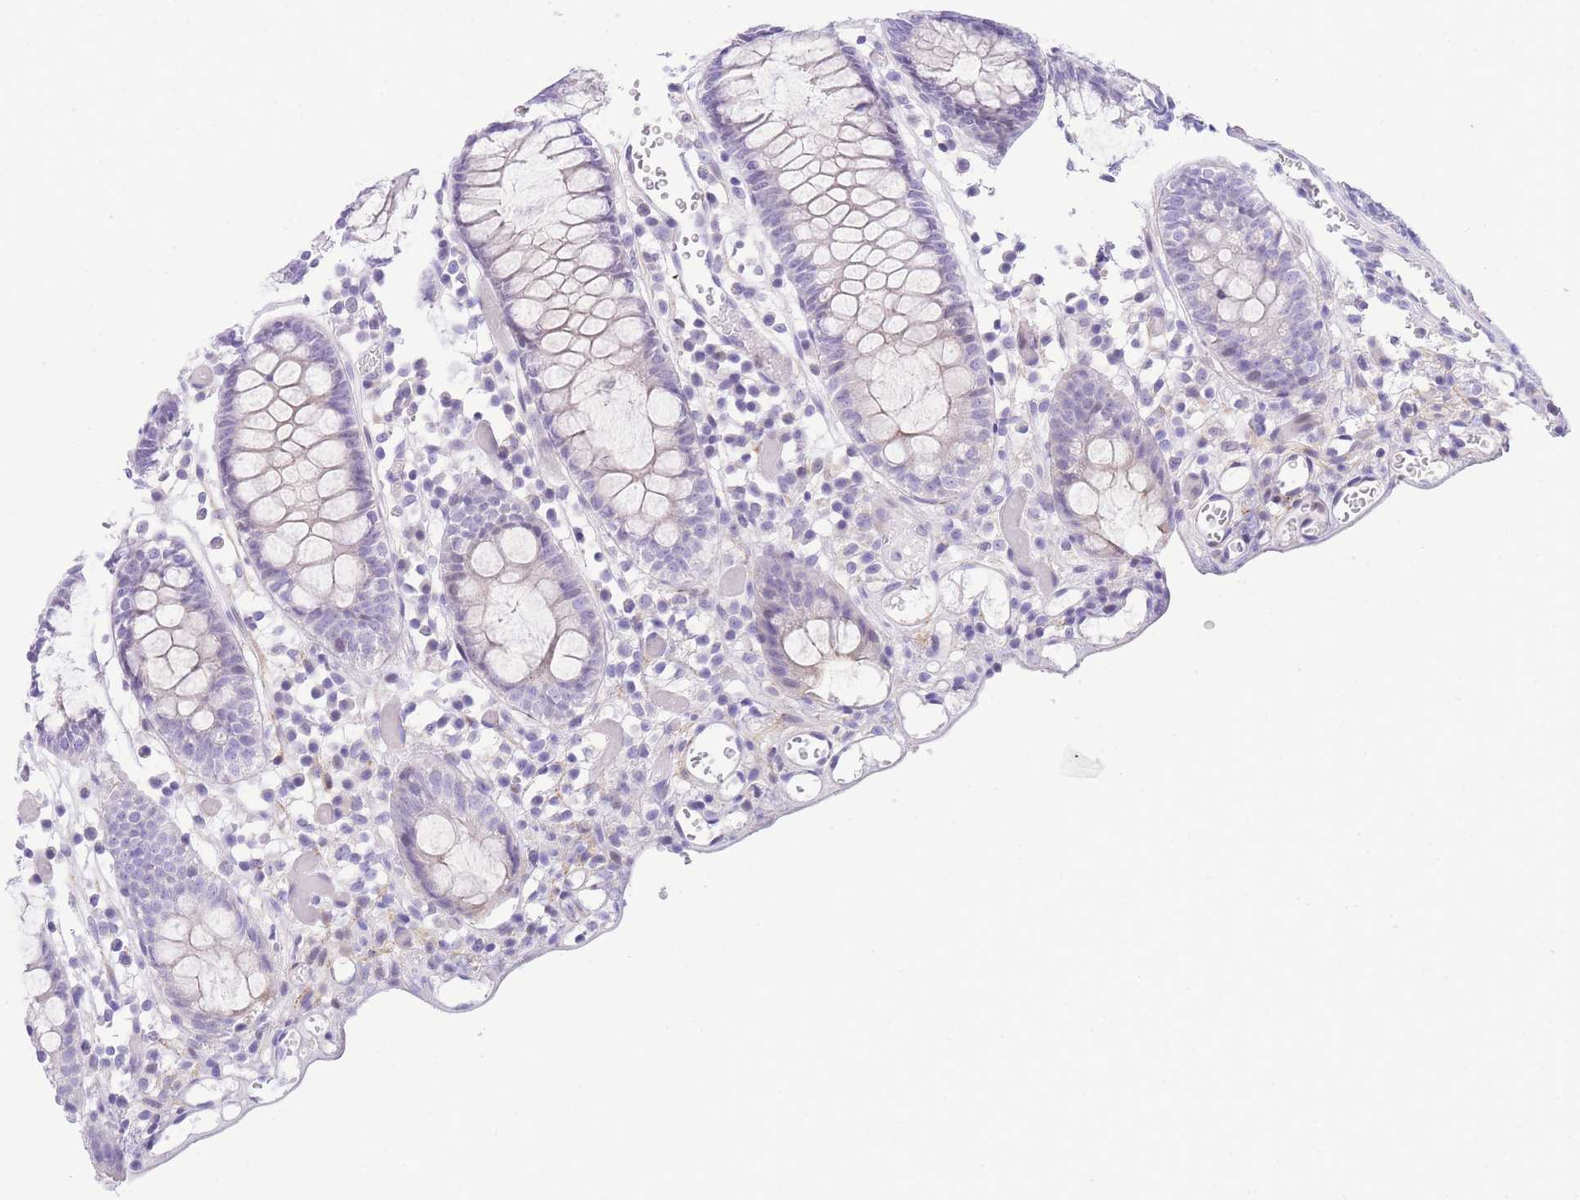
{"staining": {"intensity": "negative", "quantity": "none", "location": "none"}, "tissue": "colon", "cell_type": "Endothelial cells", "image_type": "normal", "snomed": [{"axis": "morphology", "description": "Normal tissue, NOS"}, {"axis": "topography", "description": "Colon"}], "caption": "DAB (3,3'-diaminobenzidine) immunohistochemical staining of benign human colon displays no significant positivity in endothelial cells. (Brightfield microscopy of DAB IHC at high magnification).", "gene": "TIFAB", "patient": {"sex": "male", "age": 14}}